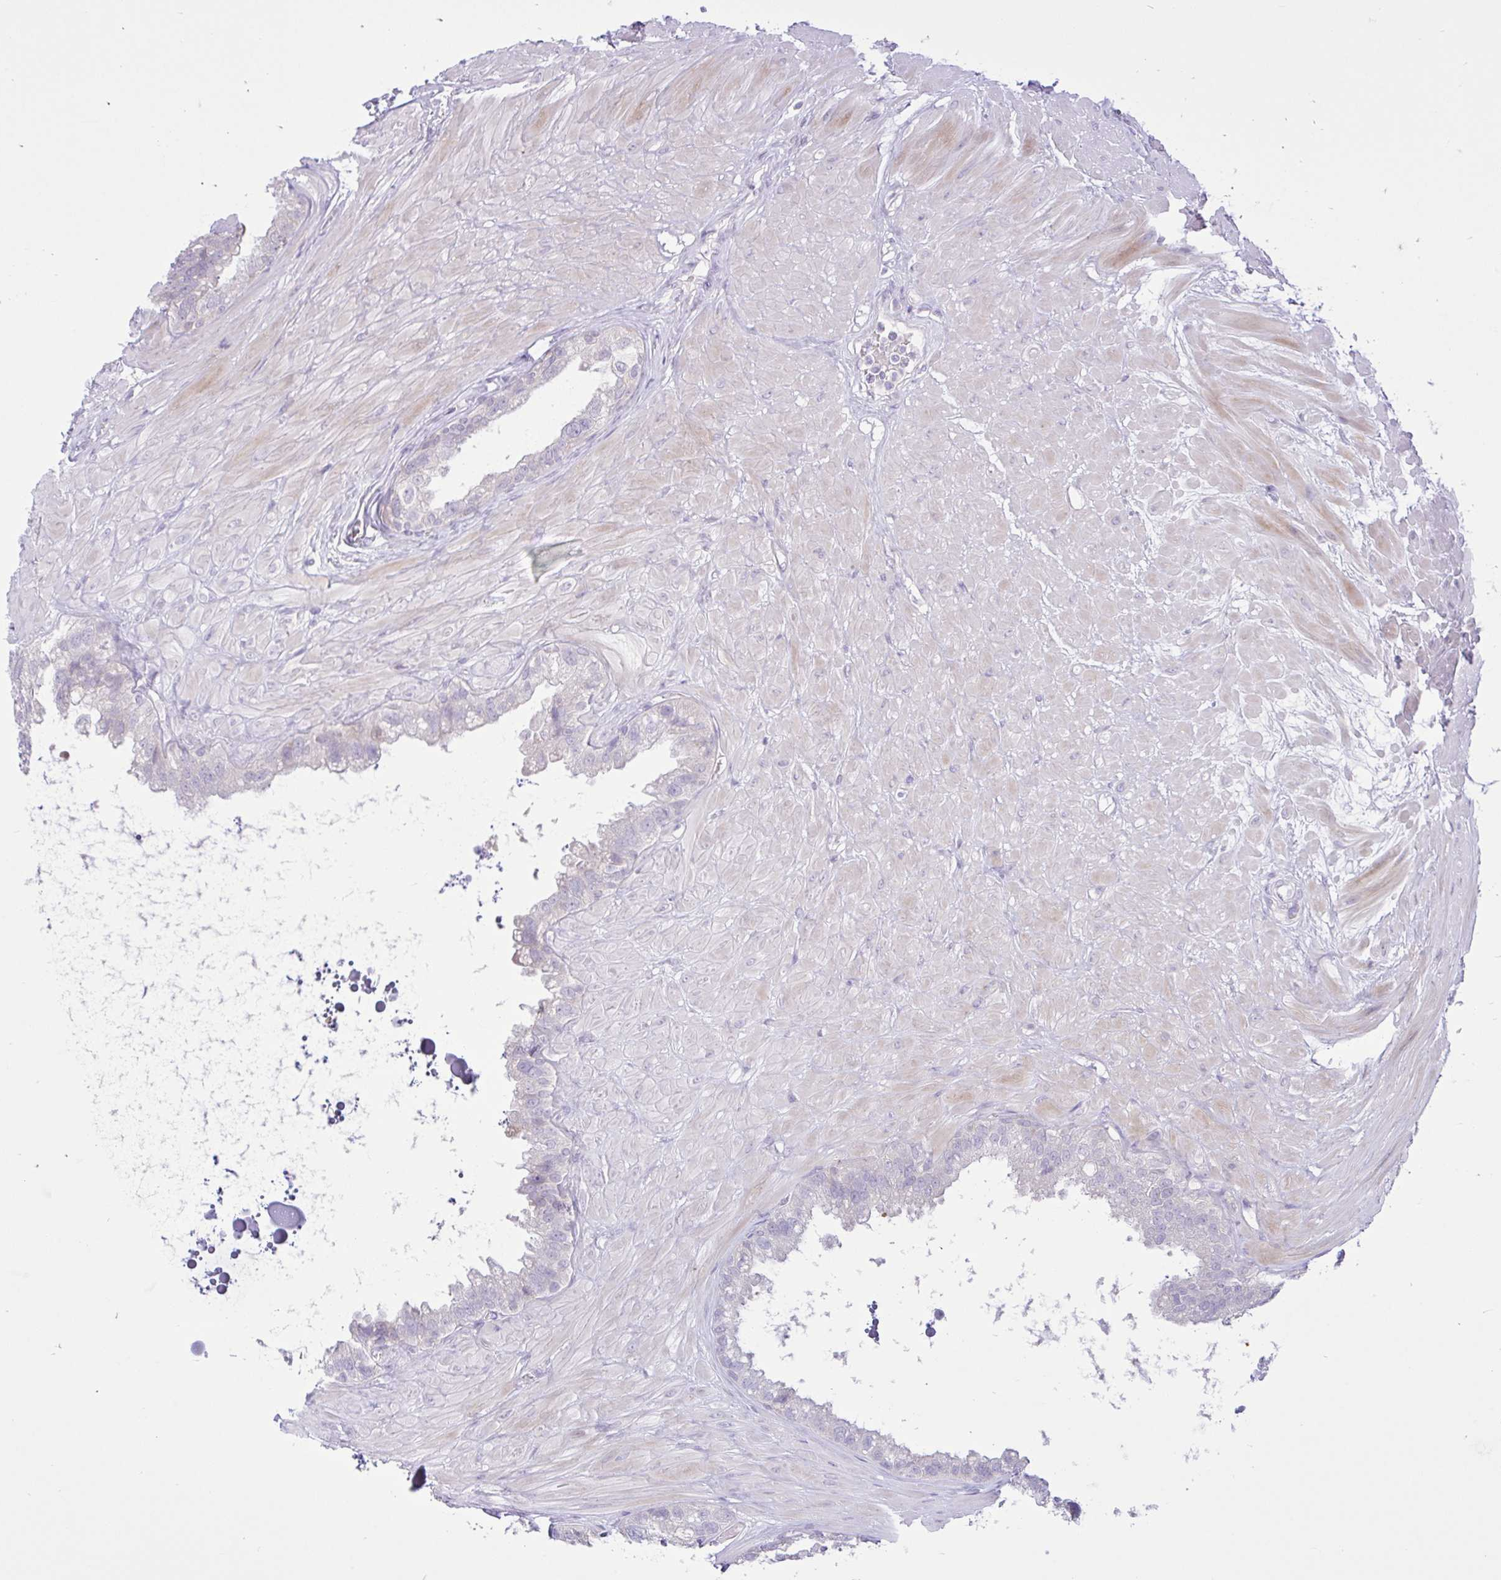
{"staining": {"intensity": "negative", "quantity": "none", "location": "none"}, "tissue": "seminal vesicle", "cell_type": "Glandular cells", "image_type": "normal", "snomed": [{"axis": "morphology", "description": "Normal tissue, NOS"}, {"axis": "topography", "description": "Seminal veicle"}, {"axis": "topography", "description": "Peripheral nerve tissue"}], "caption": "This is a micrograph of immunohistochemistry (IHC) staining of unremarkable seminal vesicle, which shows no positivity in glandular cells.", "gene": "ZNF101", "patient": {"sex": "male", "age": 76}}